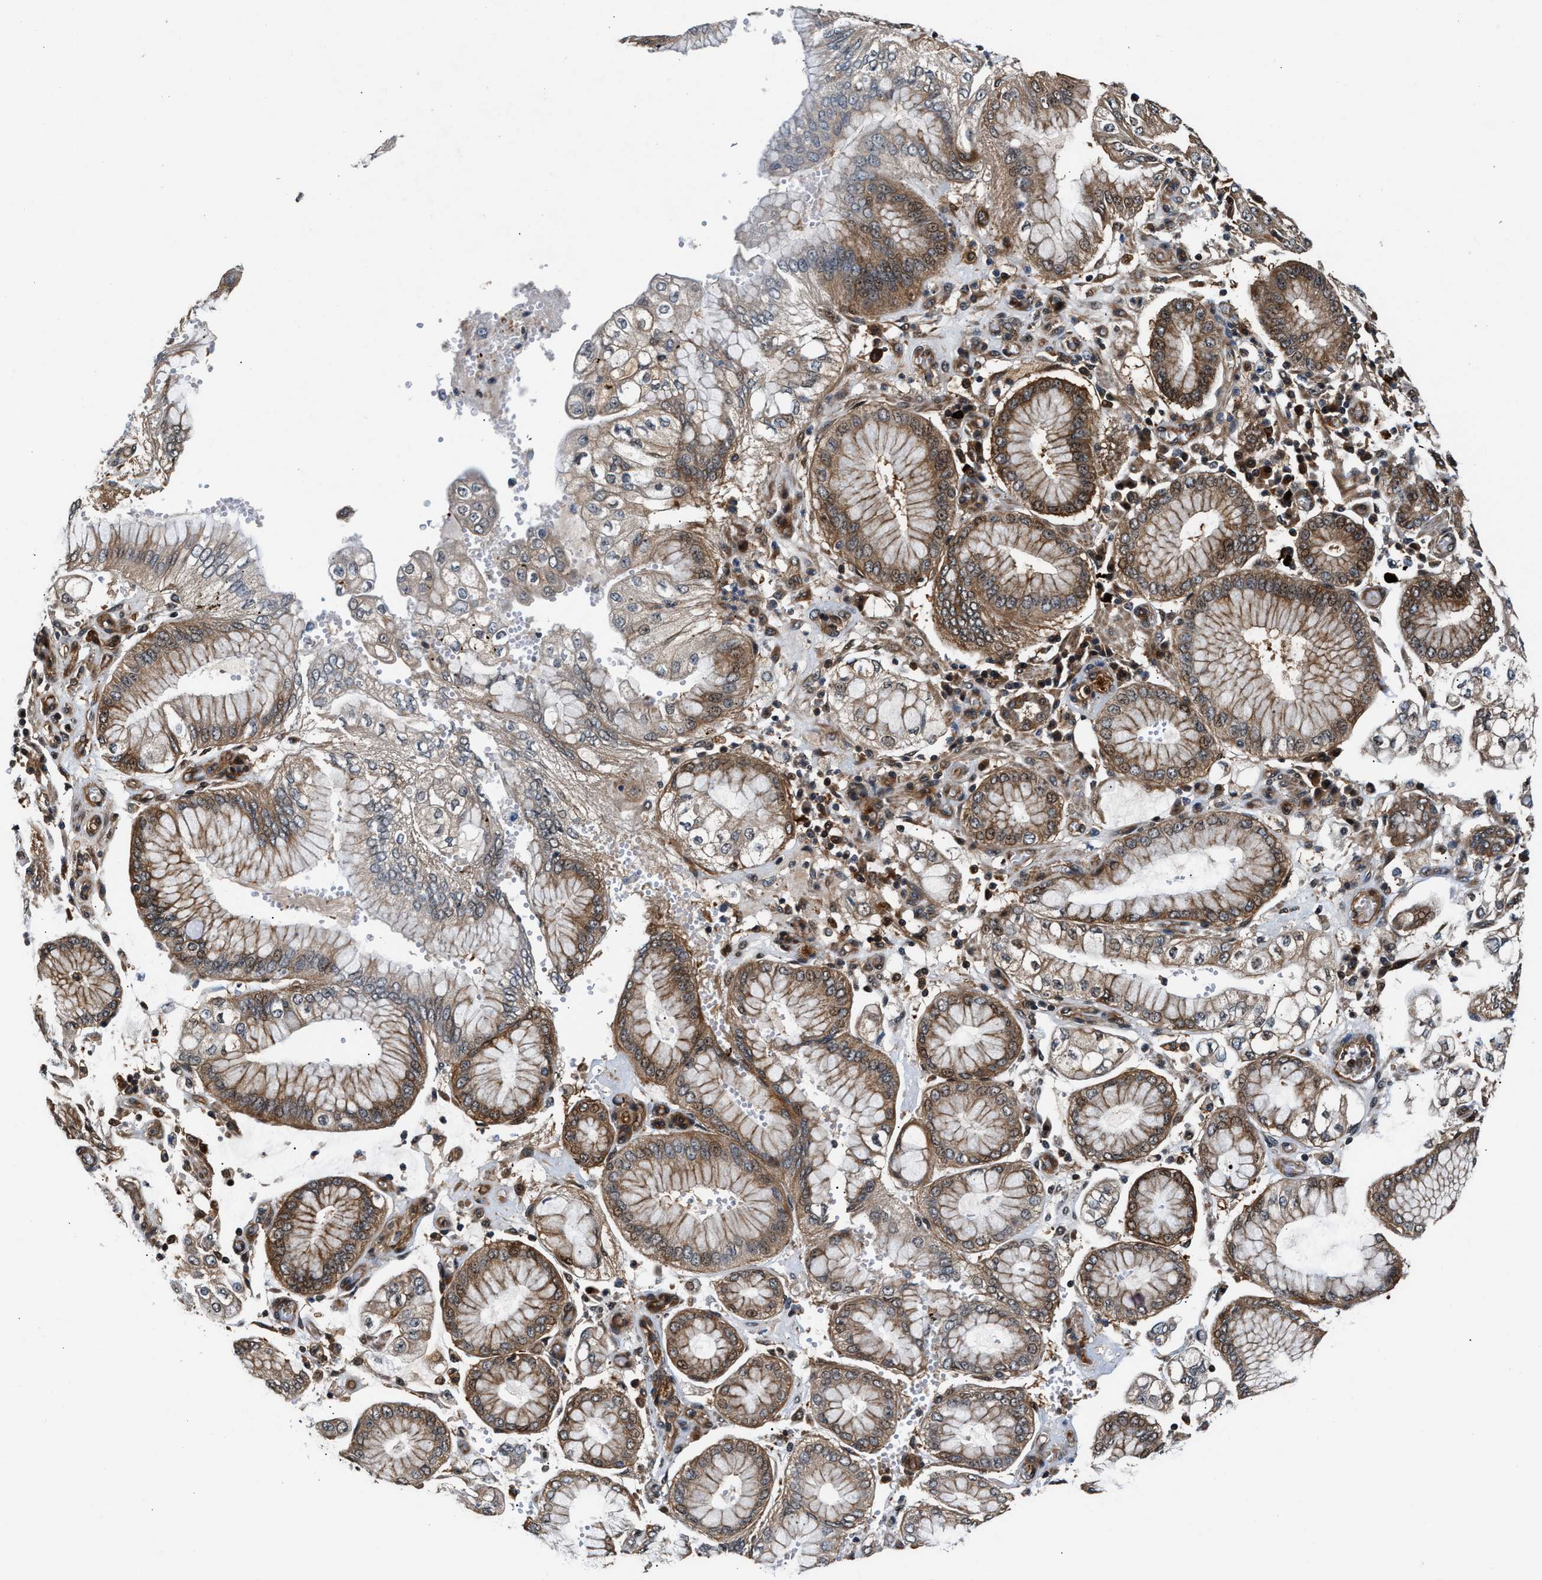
{"staining": {"intensity": "moderate", "quantity": ">75%", "location": "cytoplasmic/membranous"}, "tissue": "stomach cancer", "cell_type": "Tumor cells", "image_type": "cancer", "snomed": [{"axis": "morphology", "description": "Adenocarcinoma, NOS"}, {"axis": "topography", "description": "Stomach"}], "caption": "The histopathology image demonstrates immunohistochemical staining of adenocarcinoma (stomach). There is moderate cytoplasmic/membranous expression is seen in approximately >75% of tumor cells.", "gene": "TUT7", "patient": {"sex": "male", "age": 76}}